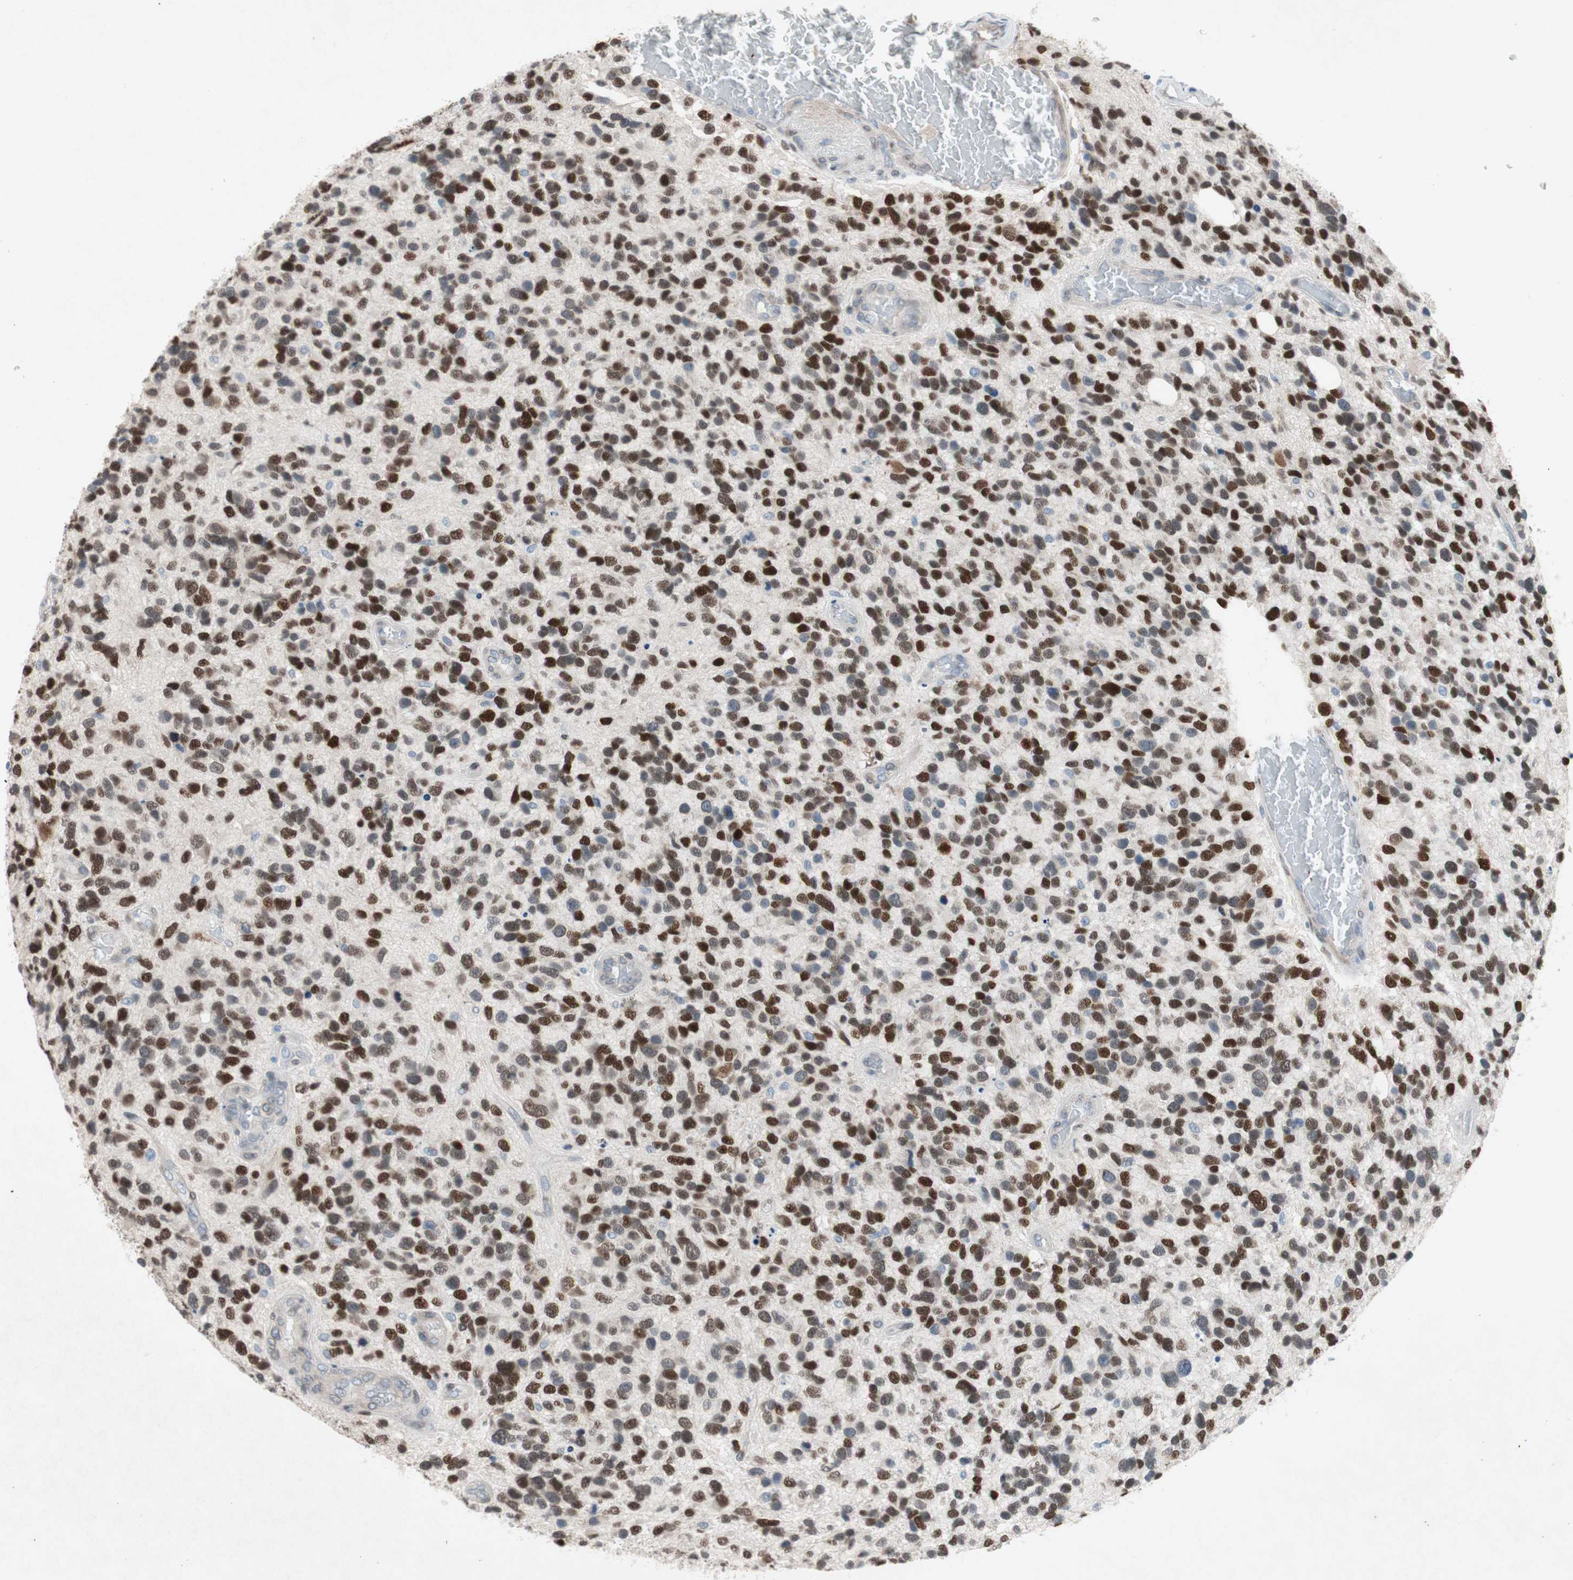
{"staining": {"intensity": "strong", "quantity": ">75%", "location": "nuclear"}, "tissue": "glioma", "cell_type": "Tumor cells", "image_type": "cancer", "snomed": [{"axis": "morphology", "description": "Glioma, malignant, High grade"}, {"axis": "topography", "description": "Brain"}], "caption": "An IHC micrograph of tumor tissue is shown. Protein staining in brown labels strong nuclear positivity in malignant glioma (high-grade) within tumor cells.", "gene": "ARNT2", "patient": {"sex": "female", "age": 58}}